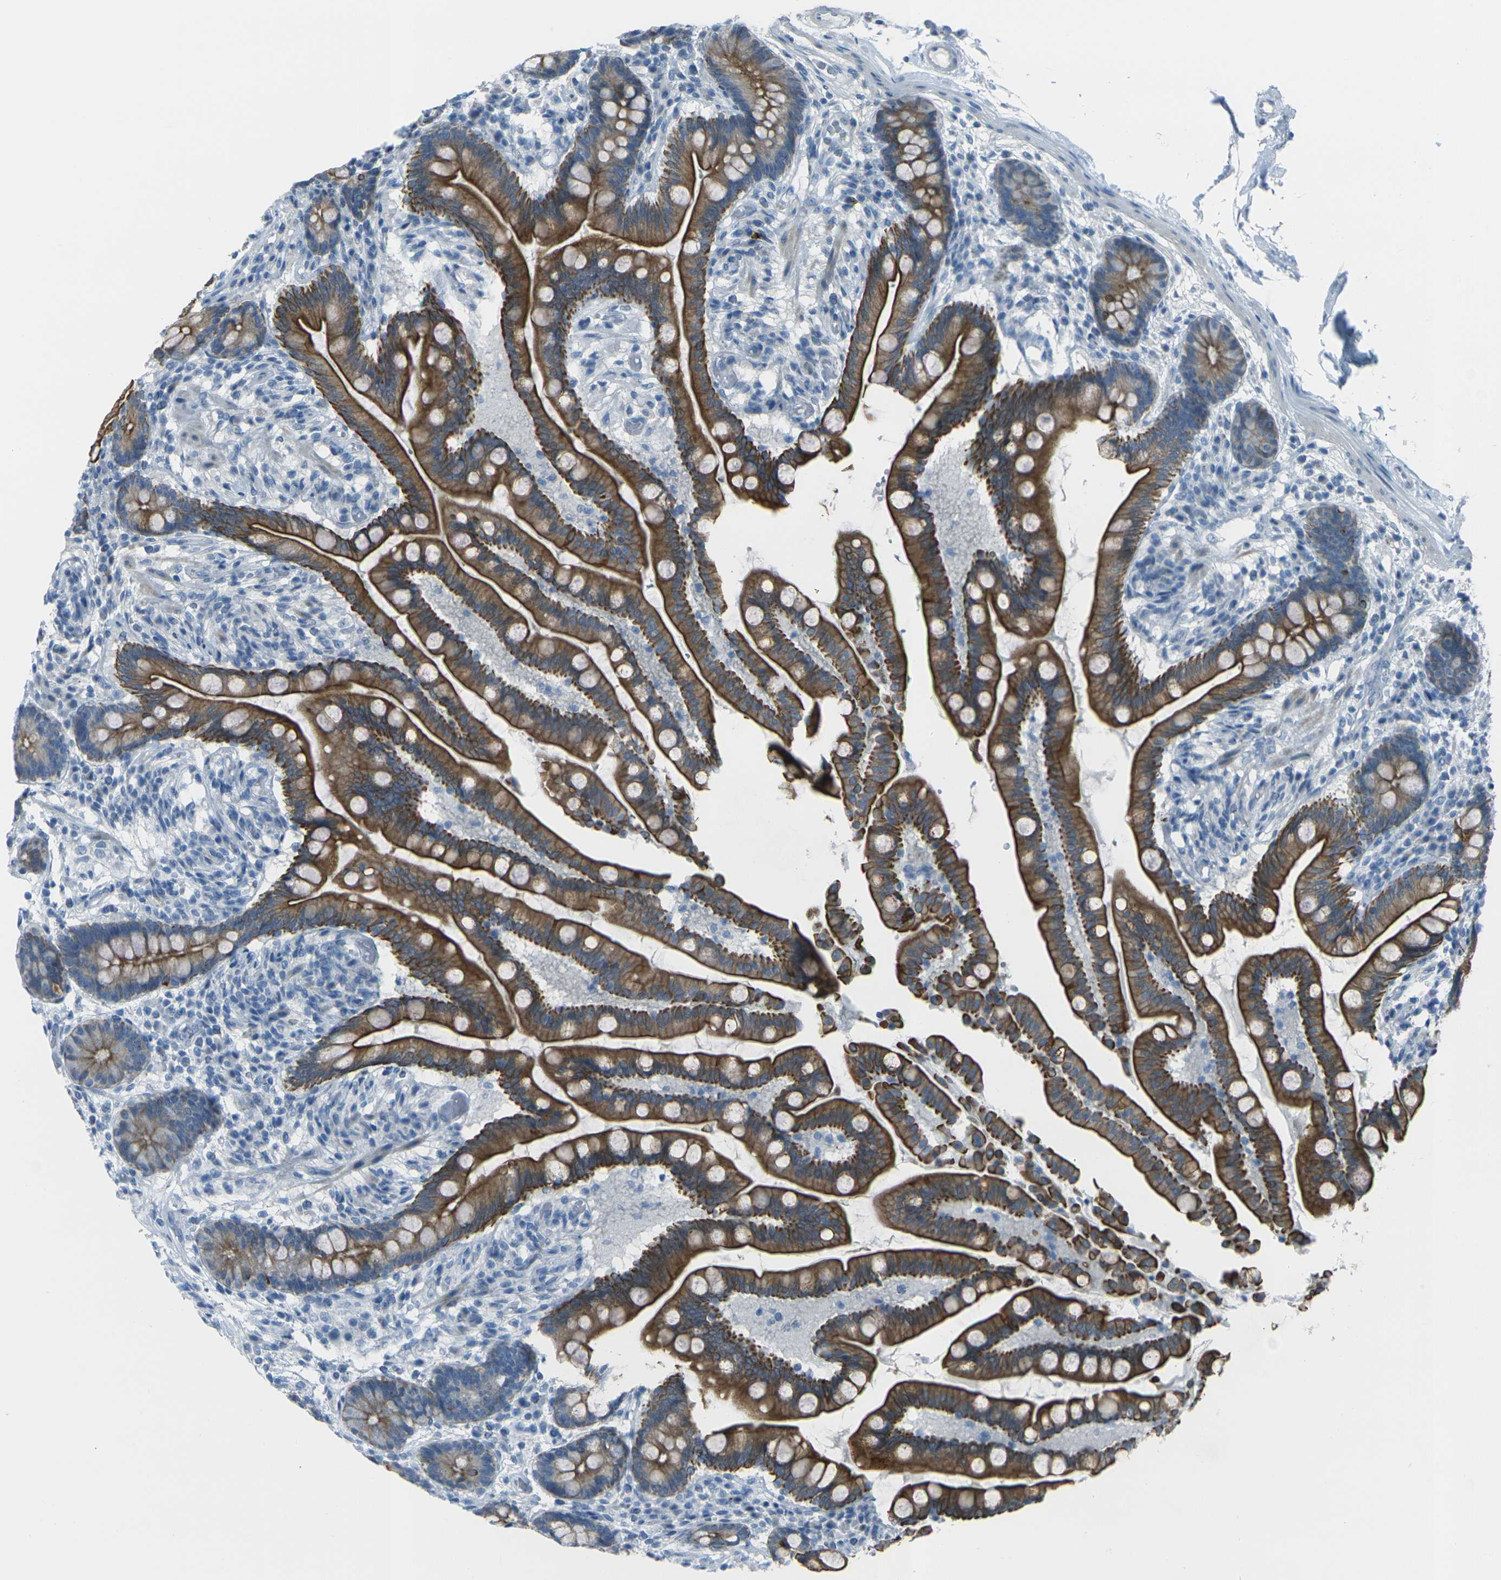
{"staining": {"intensity": "negative", "quantity": "none", "location": "none"}, "tissue": "colon", "cell_type": "Endothelial cells", "image_type": "normal", "snomed": [{"axis": "morphology", "description": "Normal tissue, NOS"}, {"axis": "topography", "description": "Colon"}], "caption": "High power microscopy image of an immunohistochemistry (IHC) image of benign colon, revealing no significant staining in endothelial cells. Brightfield microscopy of immunohistochemistry (IHC) stained with DAB (brown) and hematoxylin (blue), captured at high magnification.", "gene": "ANKRD46", "patient": {"sex": "male", "age": 73}}